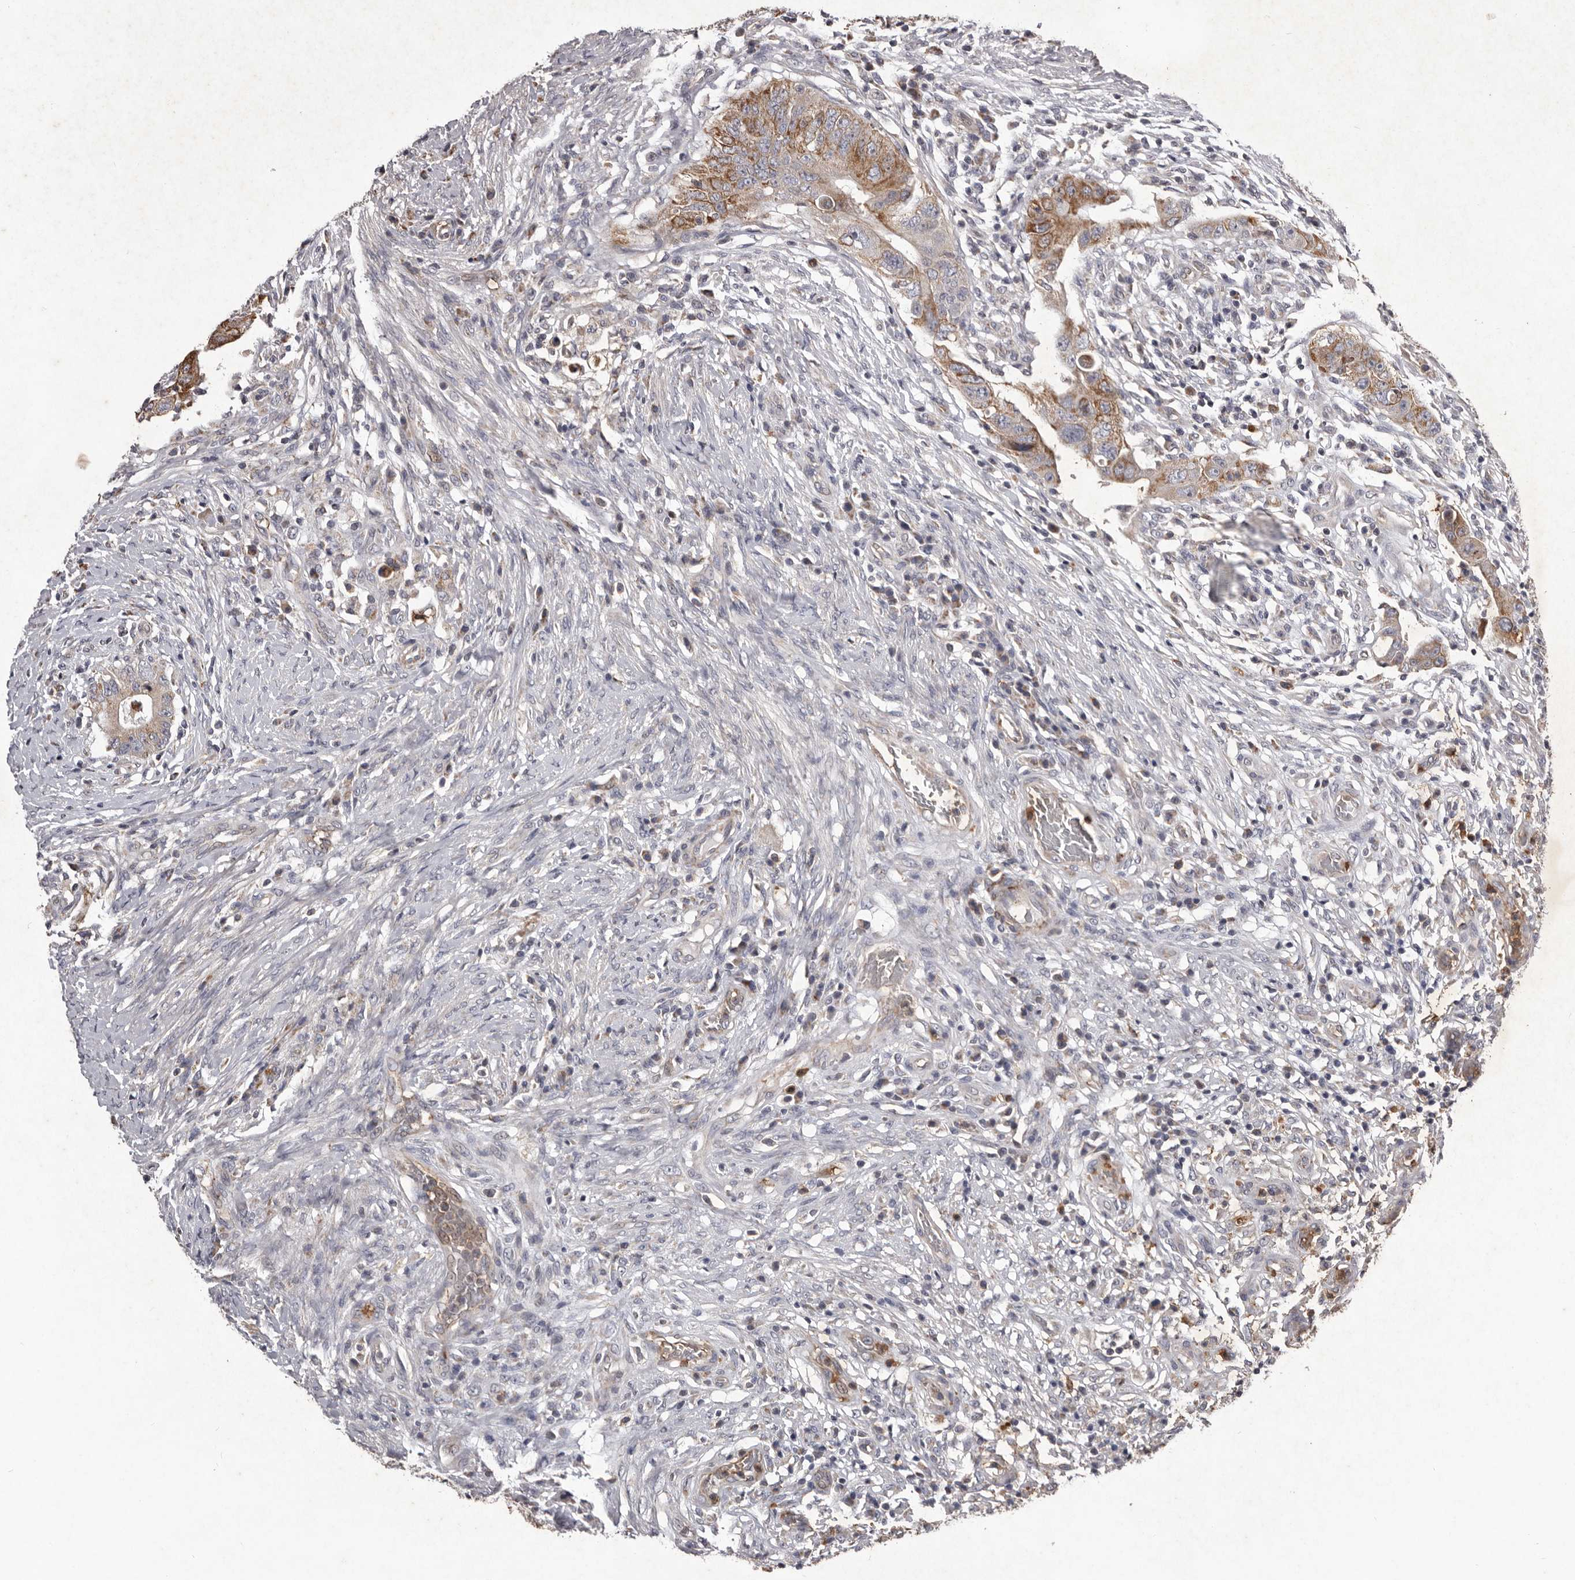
{"staining": {"intensity": "moderate", "quantity": ">75%", "location": "cytoplasmic/membranous"}, "tissue": "colorectal cancer", "cell_type": "Tumor cells", "image_type": "cancer", "snomed": [{"axis": "morphology", "description": "Adenocarcinoma, NOS"}, {"axis": "topography", "description": "Rectum"}], "caption": "Protein expression analysis of colorectal adenocarcinoma displays moderate cytoplasmic/membranous expression in approximately >75% of tumor cells. Using DAB (3,3'-diaminobenzidine) (brown) and hematoxylin (blue) stains, captured at high magnification using brightfield microscopy.", "gene": "CXCL14", "patient": {"sex": "female", "age": 71}}